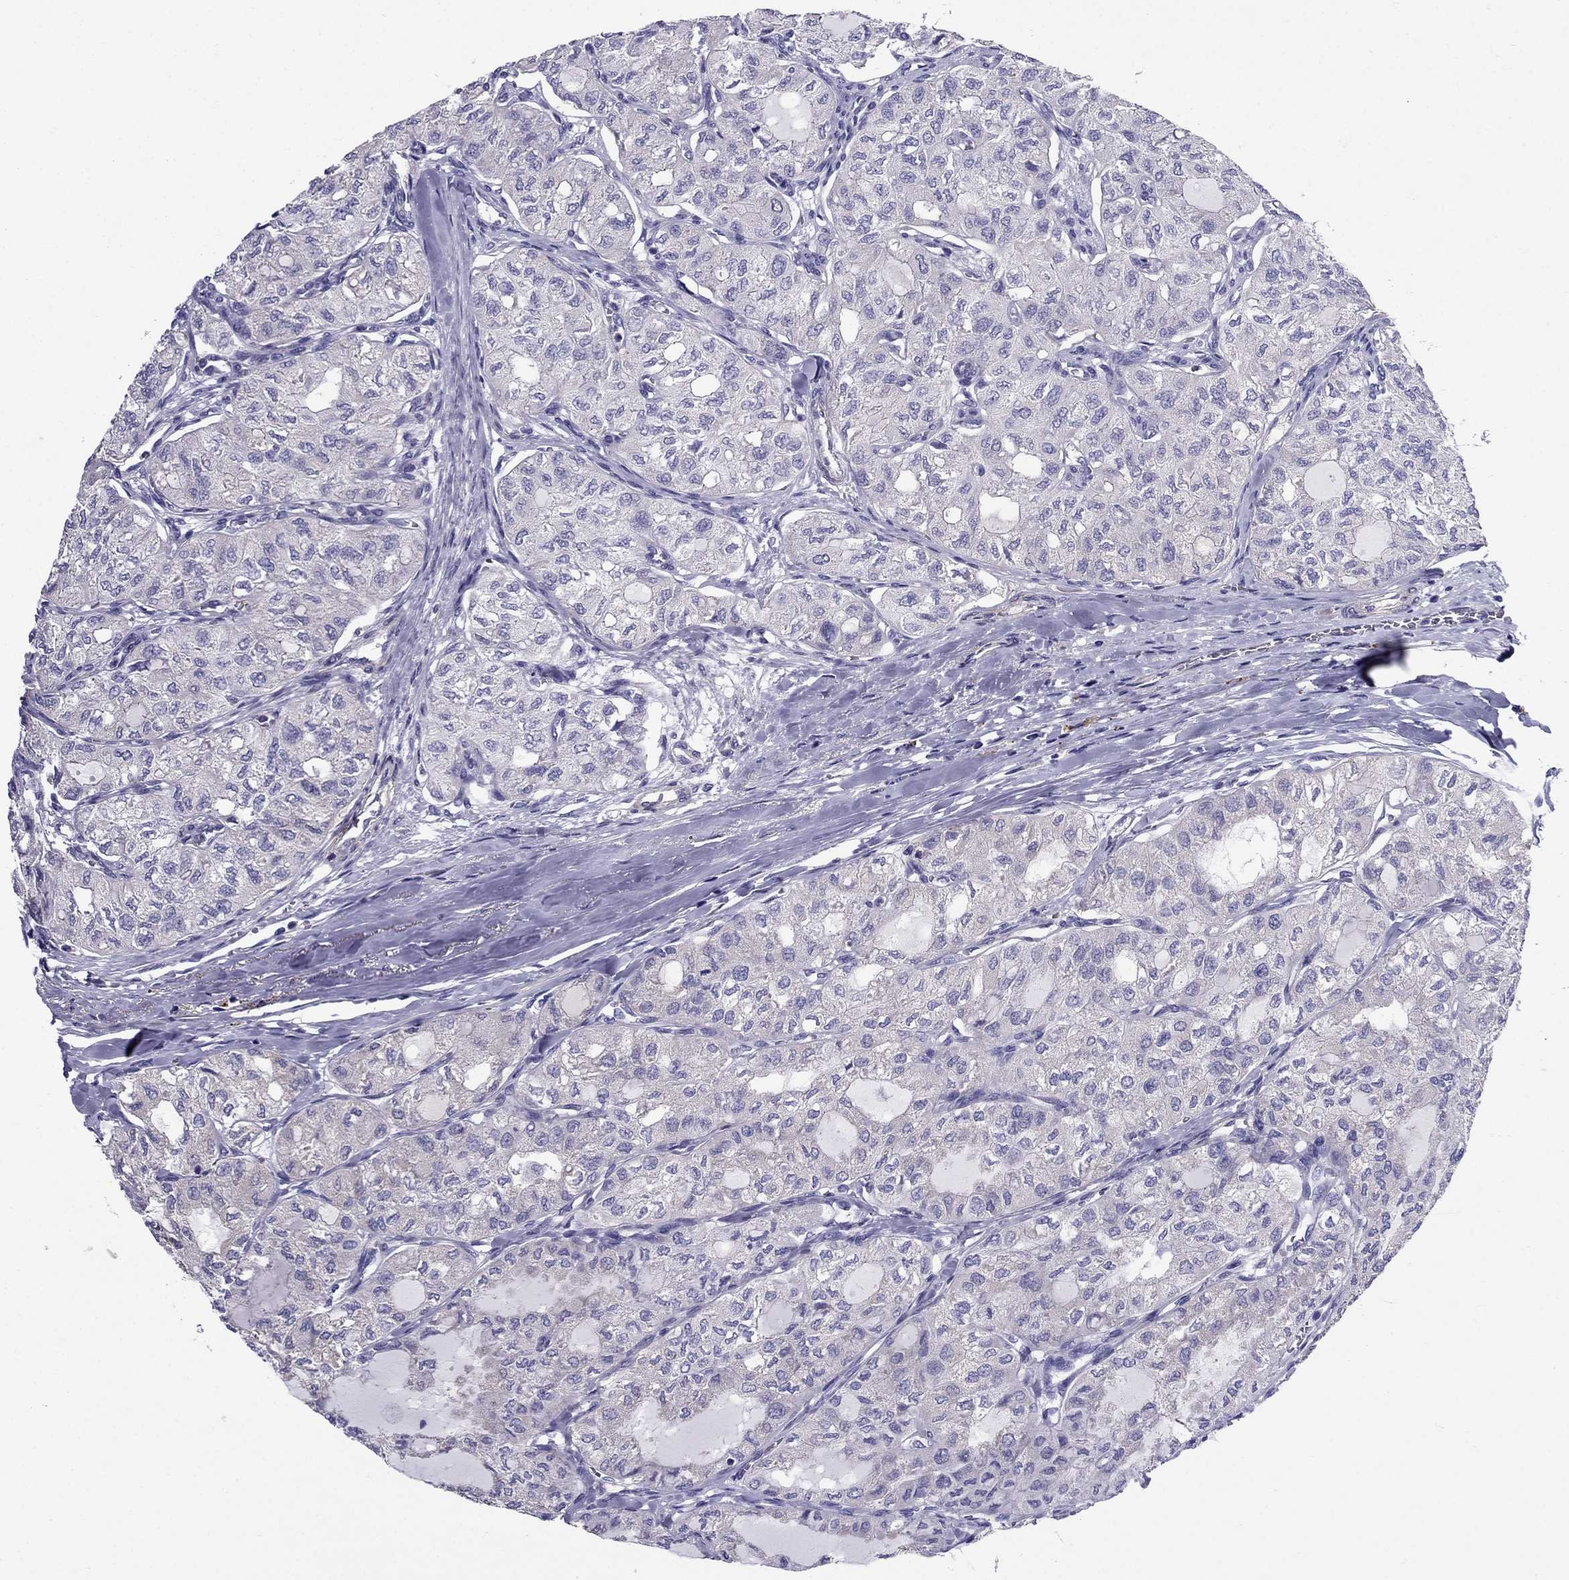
{"staining": {"intensity": "negative", "quantity": "none", "location": "none"}, "tissue": "thyroid cancer", "cell_type": "Tumor cells", "image_type": "cancer", "snomed": [{"axis": "morphology", "description": "Follicular adenoma carcinoma, NOS"}, {"axis": "topography", "description": "Thyroid gland"}], "caption": "The photomicrograph demonstrates no significant staining in tumor cells of thyroid cancer (follicular adenoma carcinoma). Brightfield microscopy of immunohistochemistry (IHC) stained with DAB (brown) and hematoxylin (blue), captured at high magnification.", "gene": "GPR50", "patient": {"sex": "male", "age": 75}}